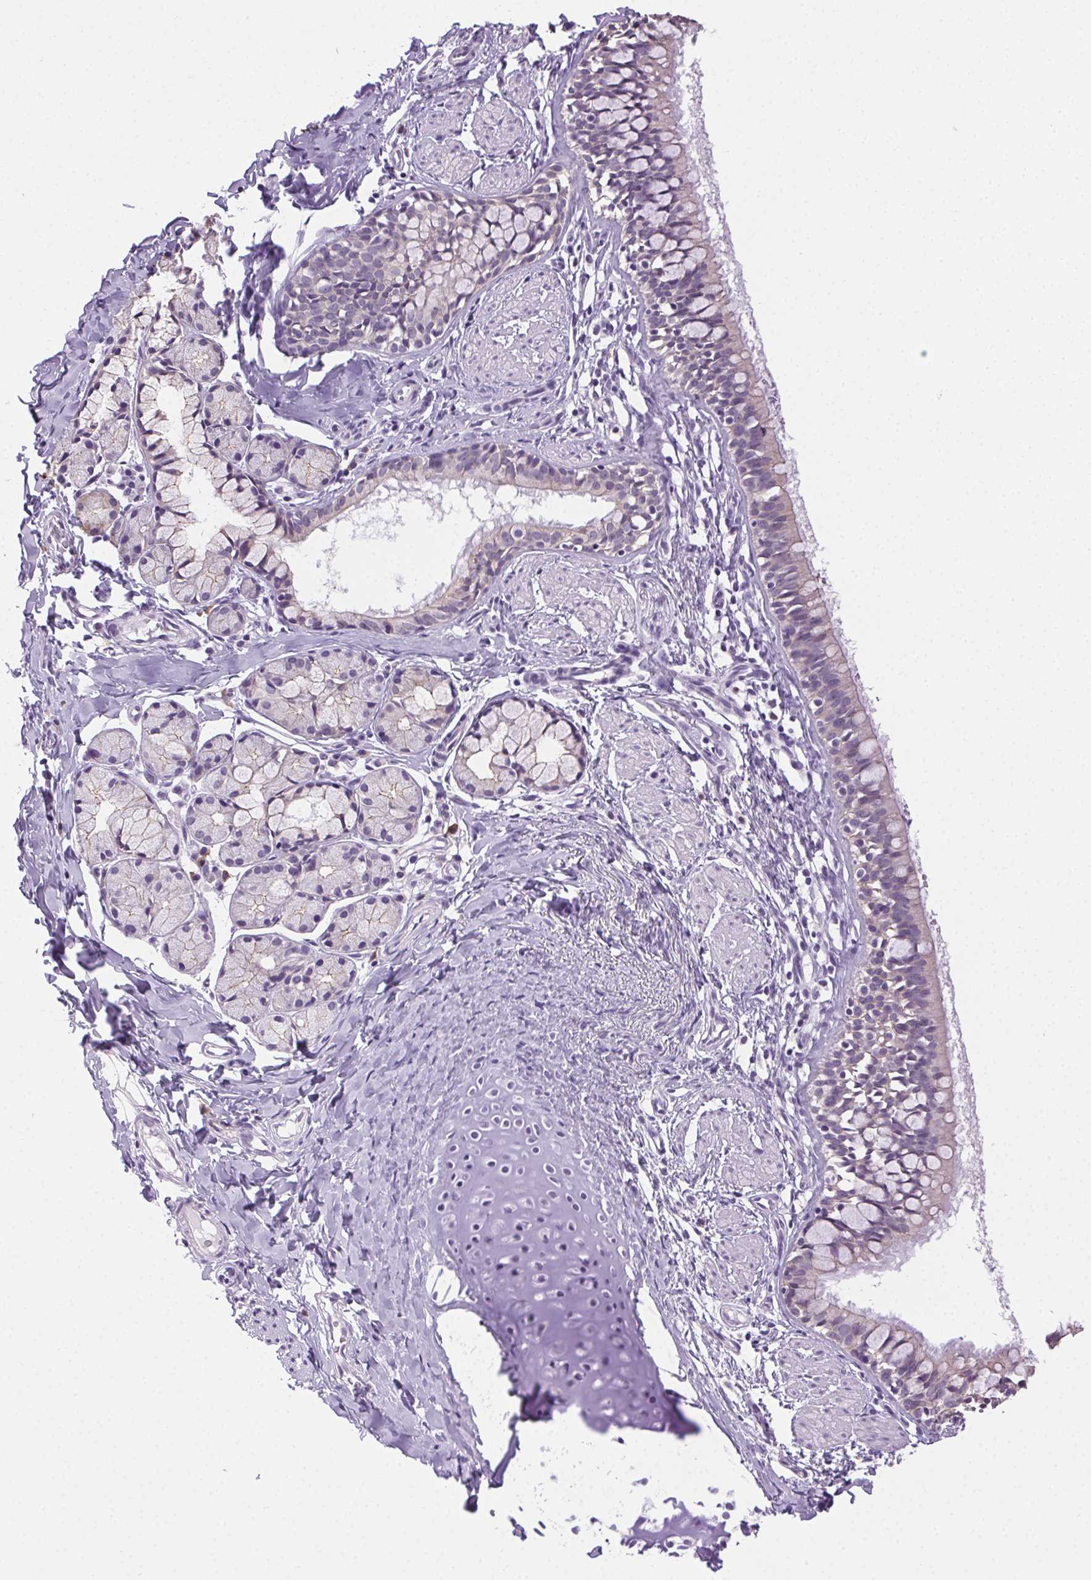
{"staining": {"intensity": "weak", "quantity": "<25%", "location": "cytoplasmic/membranous"}, "tissue": "bronchus", "cell_type": "Respiratory epithelial cells", "image_type": "normal", "snomed": [{"axis": "morphology", "description": "Normal tissue, NOS"}, {"axis": "topography", "description": "Bronchus"}], "caption": "A photomicrograph of bronchus stained for a protein displays no brown staining in respiratory epithelial cells. Nuclei are stained in blue.", "gene": "CLDN10", "patient": {"sex": "male", "age": 1}}